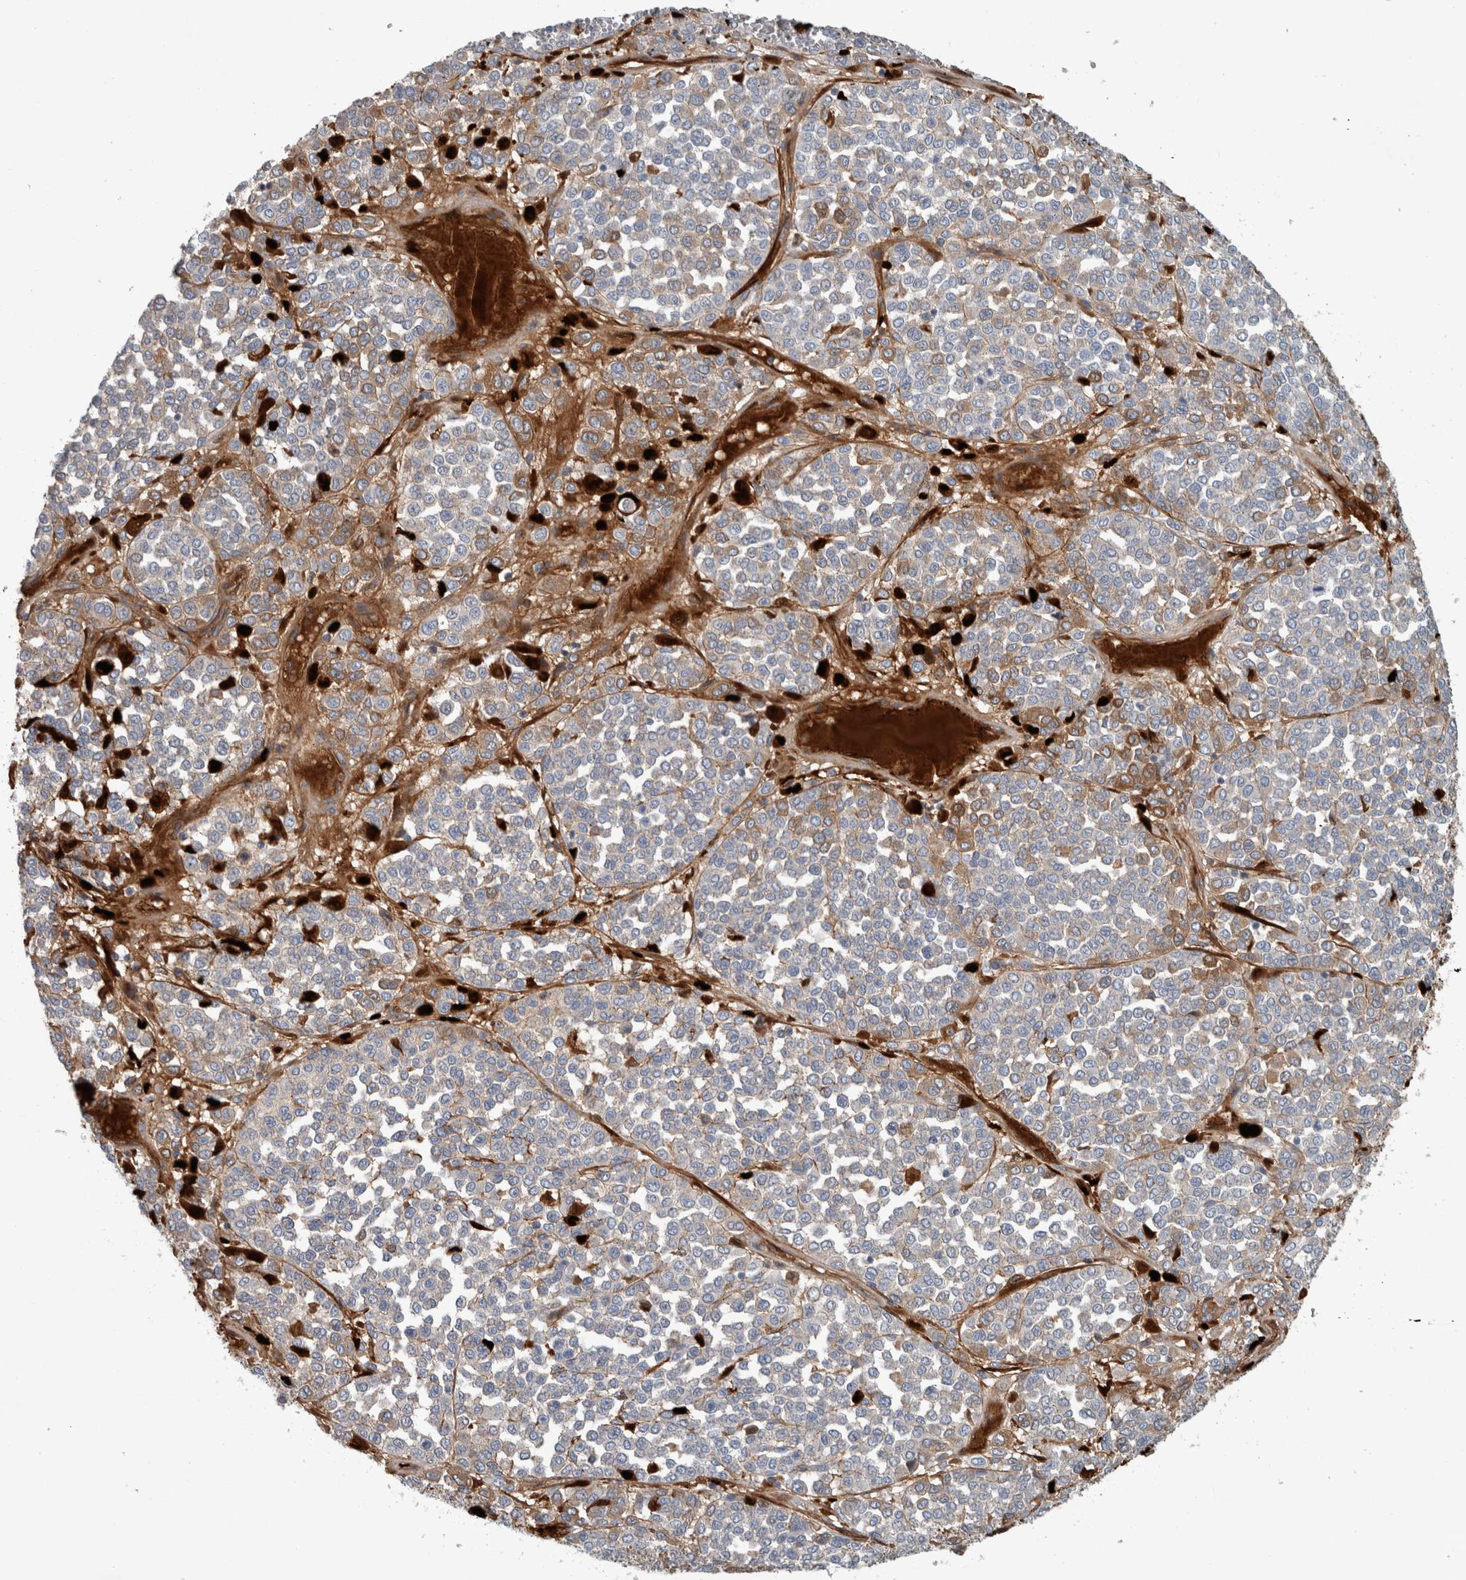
{"staining": {"intensity": "weak", "quantity": ">75%", "location": "cytoplasmic/membranous"}, "tissue": "melanoma", "cell_type": "Tumor cells", "image_type": "cancer", "snomed": [{"axis": "morphology", "description": "Malignant melanoma, Metastatic site"}, {"axis": "topography", "description": "Pancreas"}], "caption": "Immunohistochemical staining of human malignant melanoma (metastatic site) reveals low levels of weak cytoplasmic/membranous protein positivity in about >75% of tumor cells. Nuclei are stained in blue.", "gene": "FN1", "patient": {"sex": "female", "age": 30}}